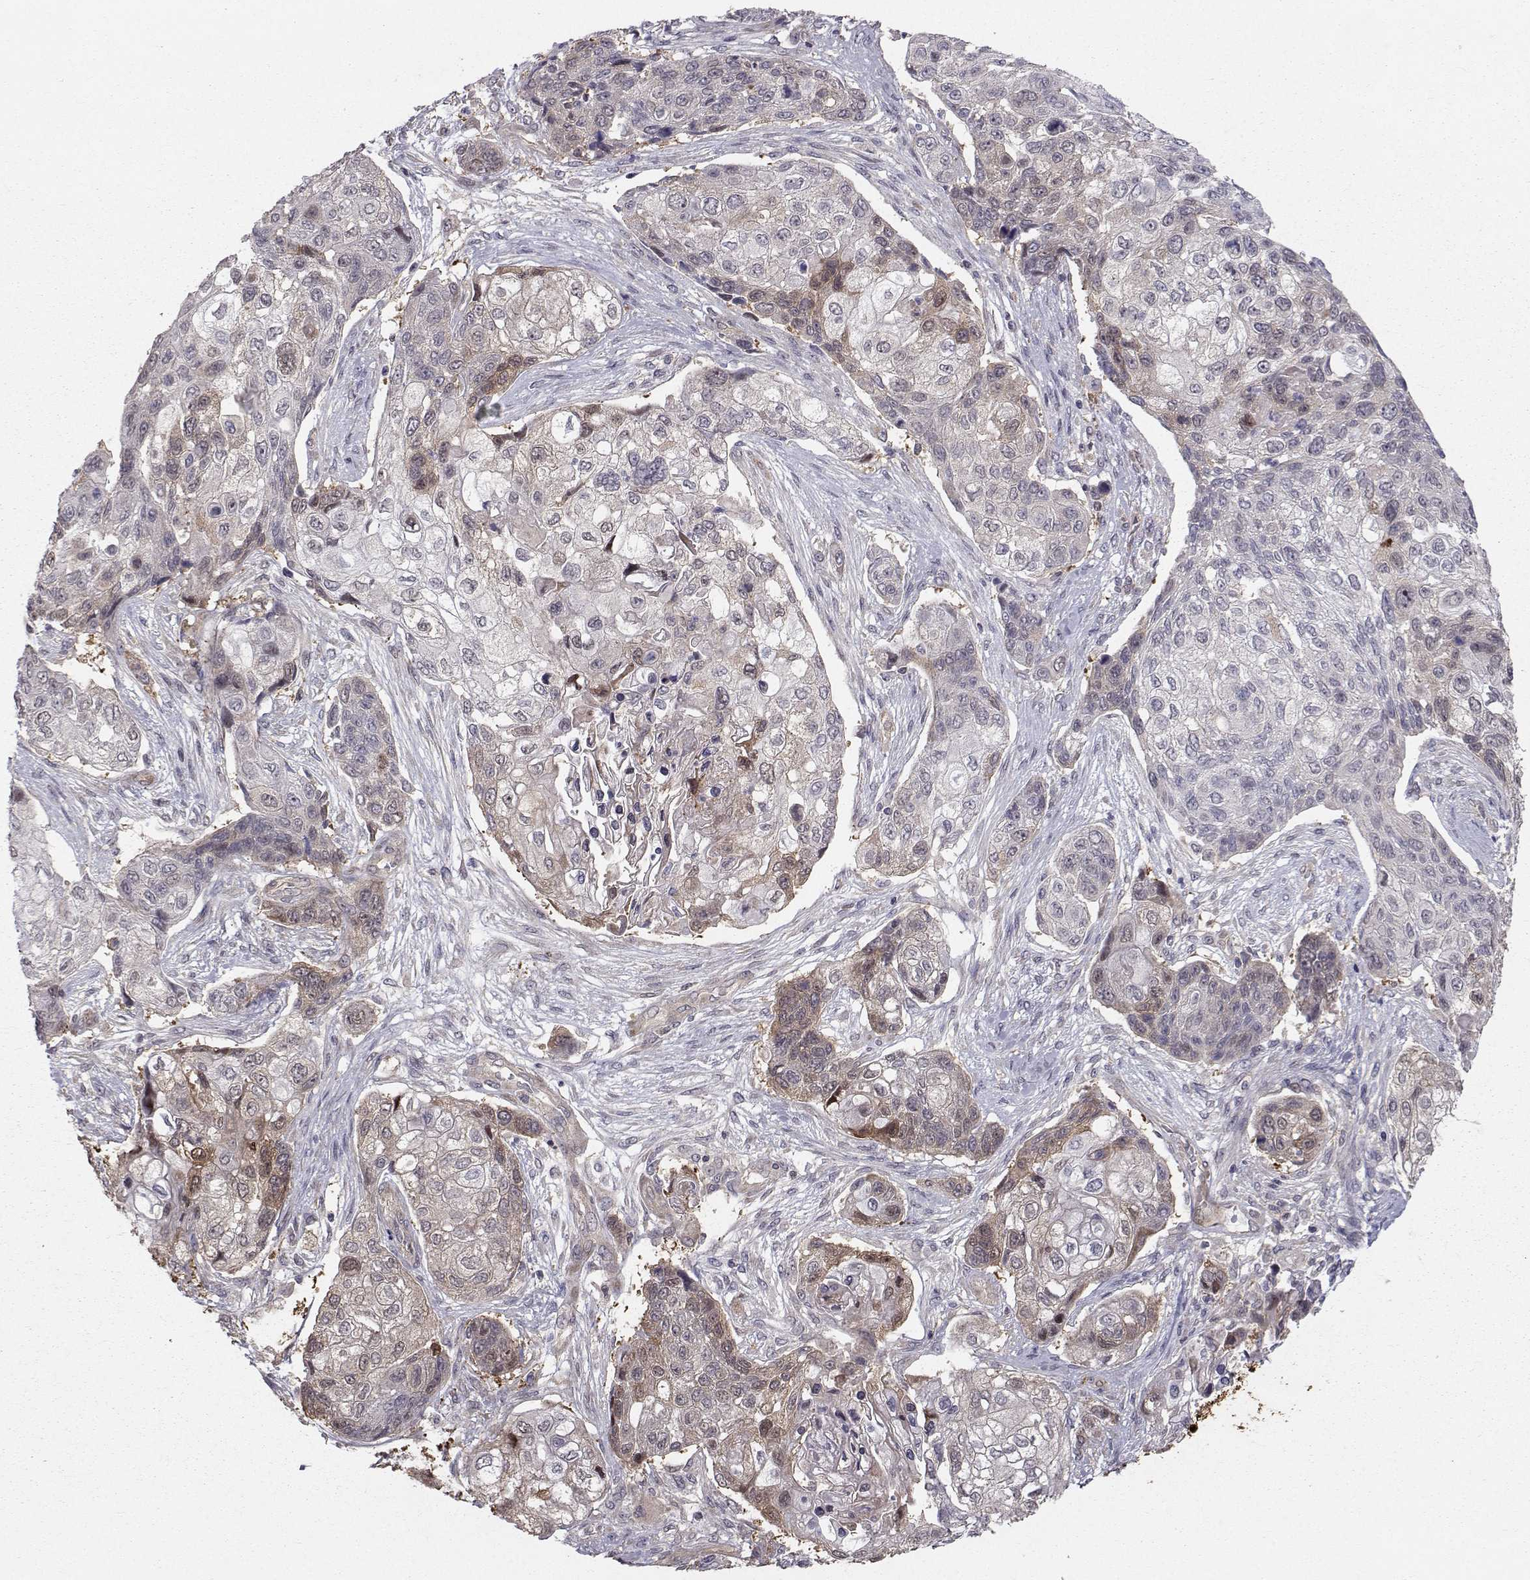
{"staining": {"intensity": "weak", "quantity": "<25%", "location": "cytoplasmic/membranous"}, "tissue": "lung cancer", "cell_type": "Tumor cells", "image_type": "cancer", "snomed": [{"axis": "morphology", "description": "Squamous cell carcinoma, NOS"}, {"axis": "topography", "description": "Lung"}], "caption": "IHC photomicrograph of human lung squamous cell carcinoma stained for a protein (brown), which shows no staining in tumor cells.", "gene": "HSP90AB1", "patient": {"sex": "male", "age": 69}}